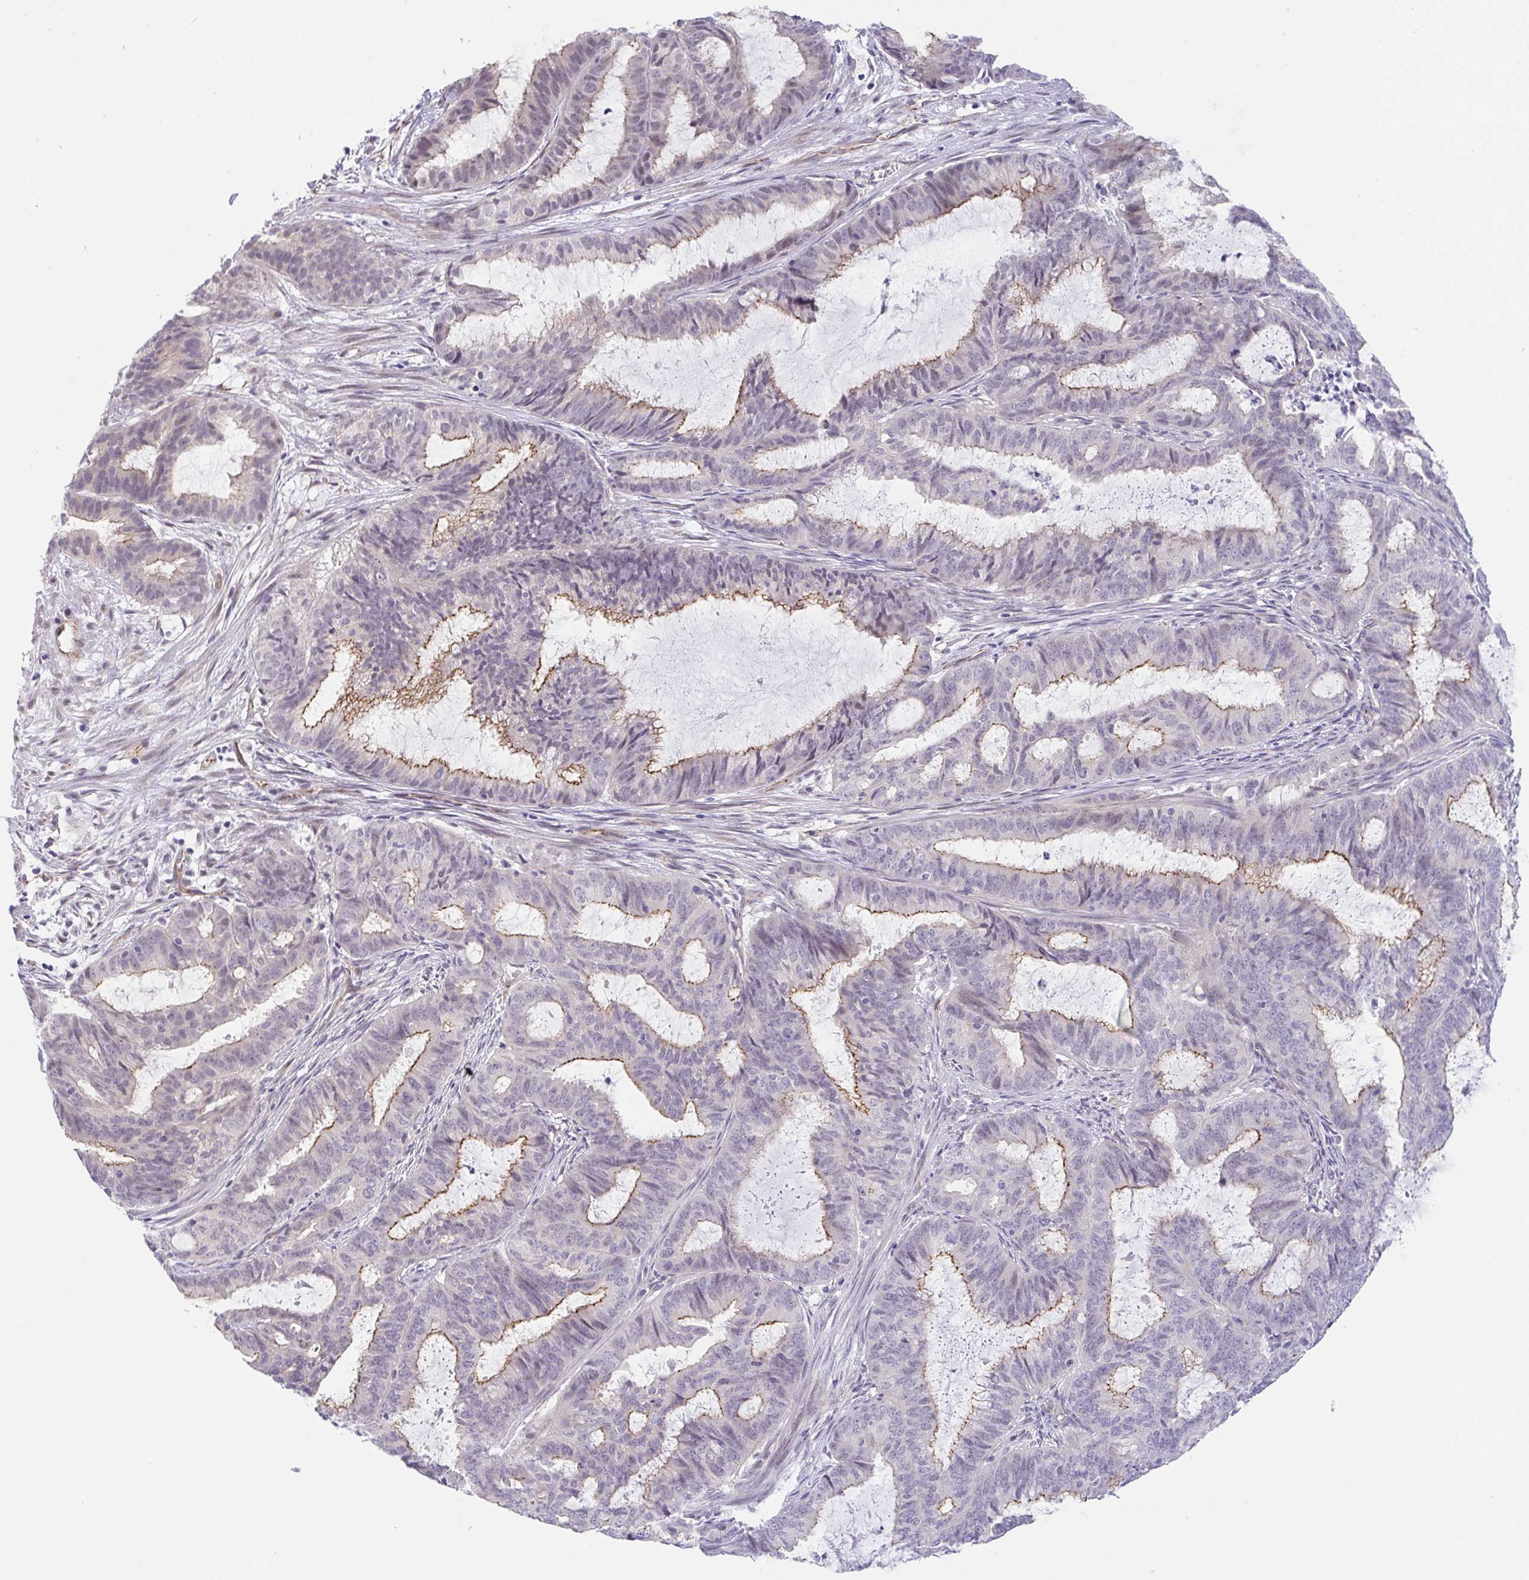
{"staining": {"intensity": "moderate", "quantity": "<25%", "location": "cytoplasmic/membranous"}, "tissue": "endometrial cancer", "cell_type": "Tumor cells", "image_type": "cancer", "snomed": [{"axis": "morphology", "description": "Adenocarcinoma, NOS"}, {"axis": "topography", "description": "Endometrium"}], "caption": "Endometrial cancer (adenocarcinoma) stained for a protein exhibits moderate cytoplasmic/membranous positivity in tumor cells.", "gene": "CGNL1", "patient": {"sex": "female", "age": 51}}